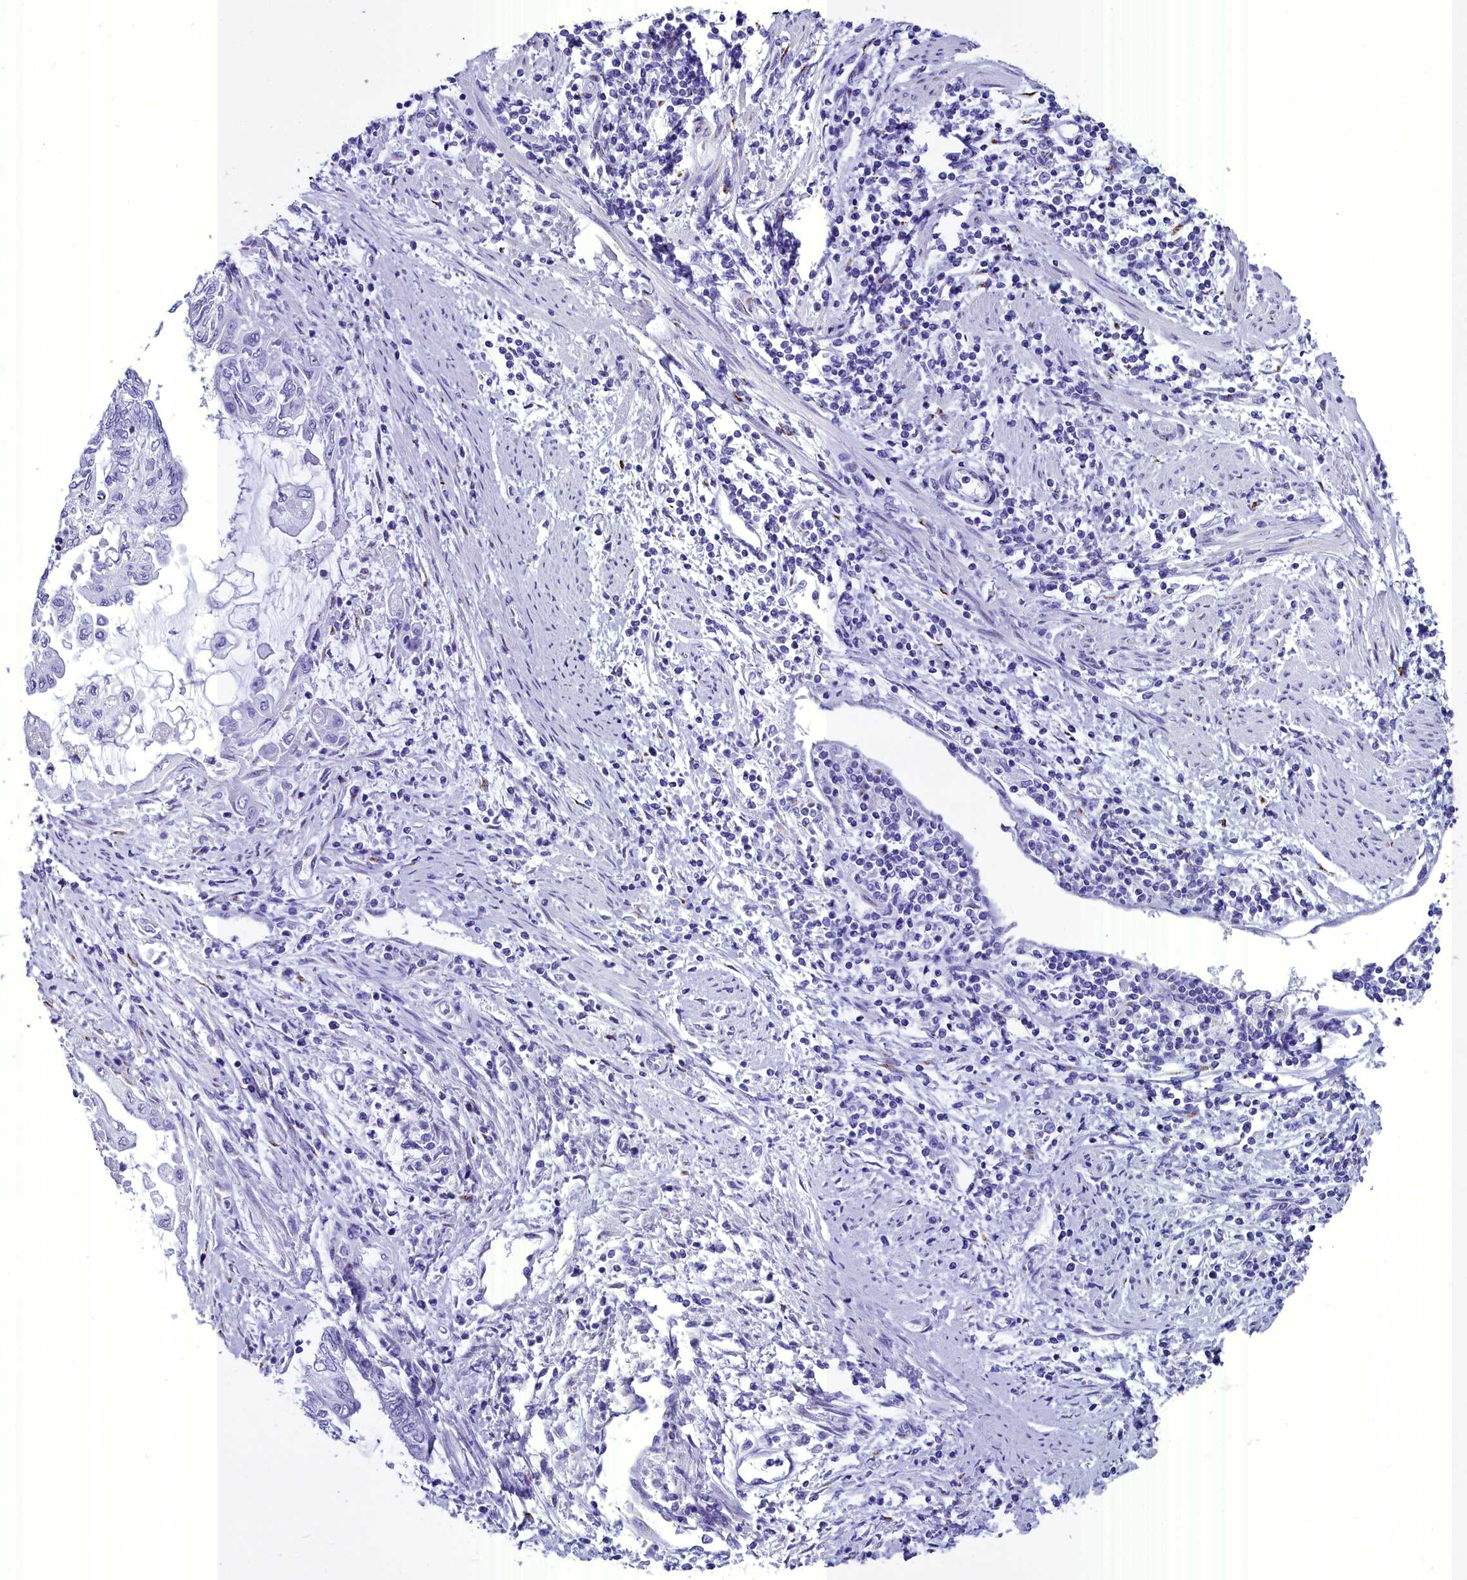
{"staining": {"intensity": "negative", "quantity": "none", "location": "none"}, "tissue": "endometrial cancer", "cell_type": "Tumor cells", "image_type": "cancer", "snomed": [{"axis": "morphology", "description": "Adenocarcinoma, NOS"}, {"axis": "topography", "description": "Uterus"}, {"axis": "topography", "description": "Endometrium"}], "caption": "High magnification brightfield microscopy of adenocarcinoma (endometrial) stained with DAB (3,3'-diaminobenzidine) (brown) and counterstained with hematoxylin (blue): tumor cells show no significant staining.", "gene": "AP3B2", "patient": {"sex": "female", "age": 70}}